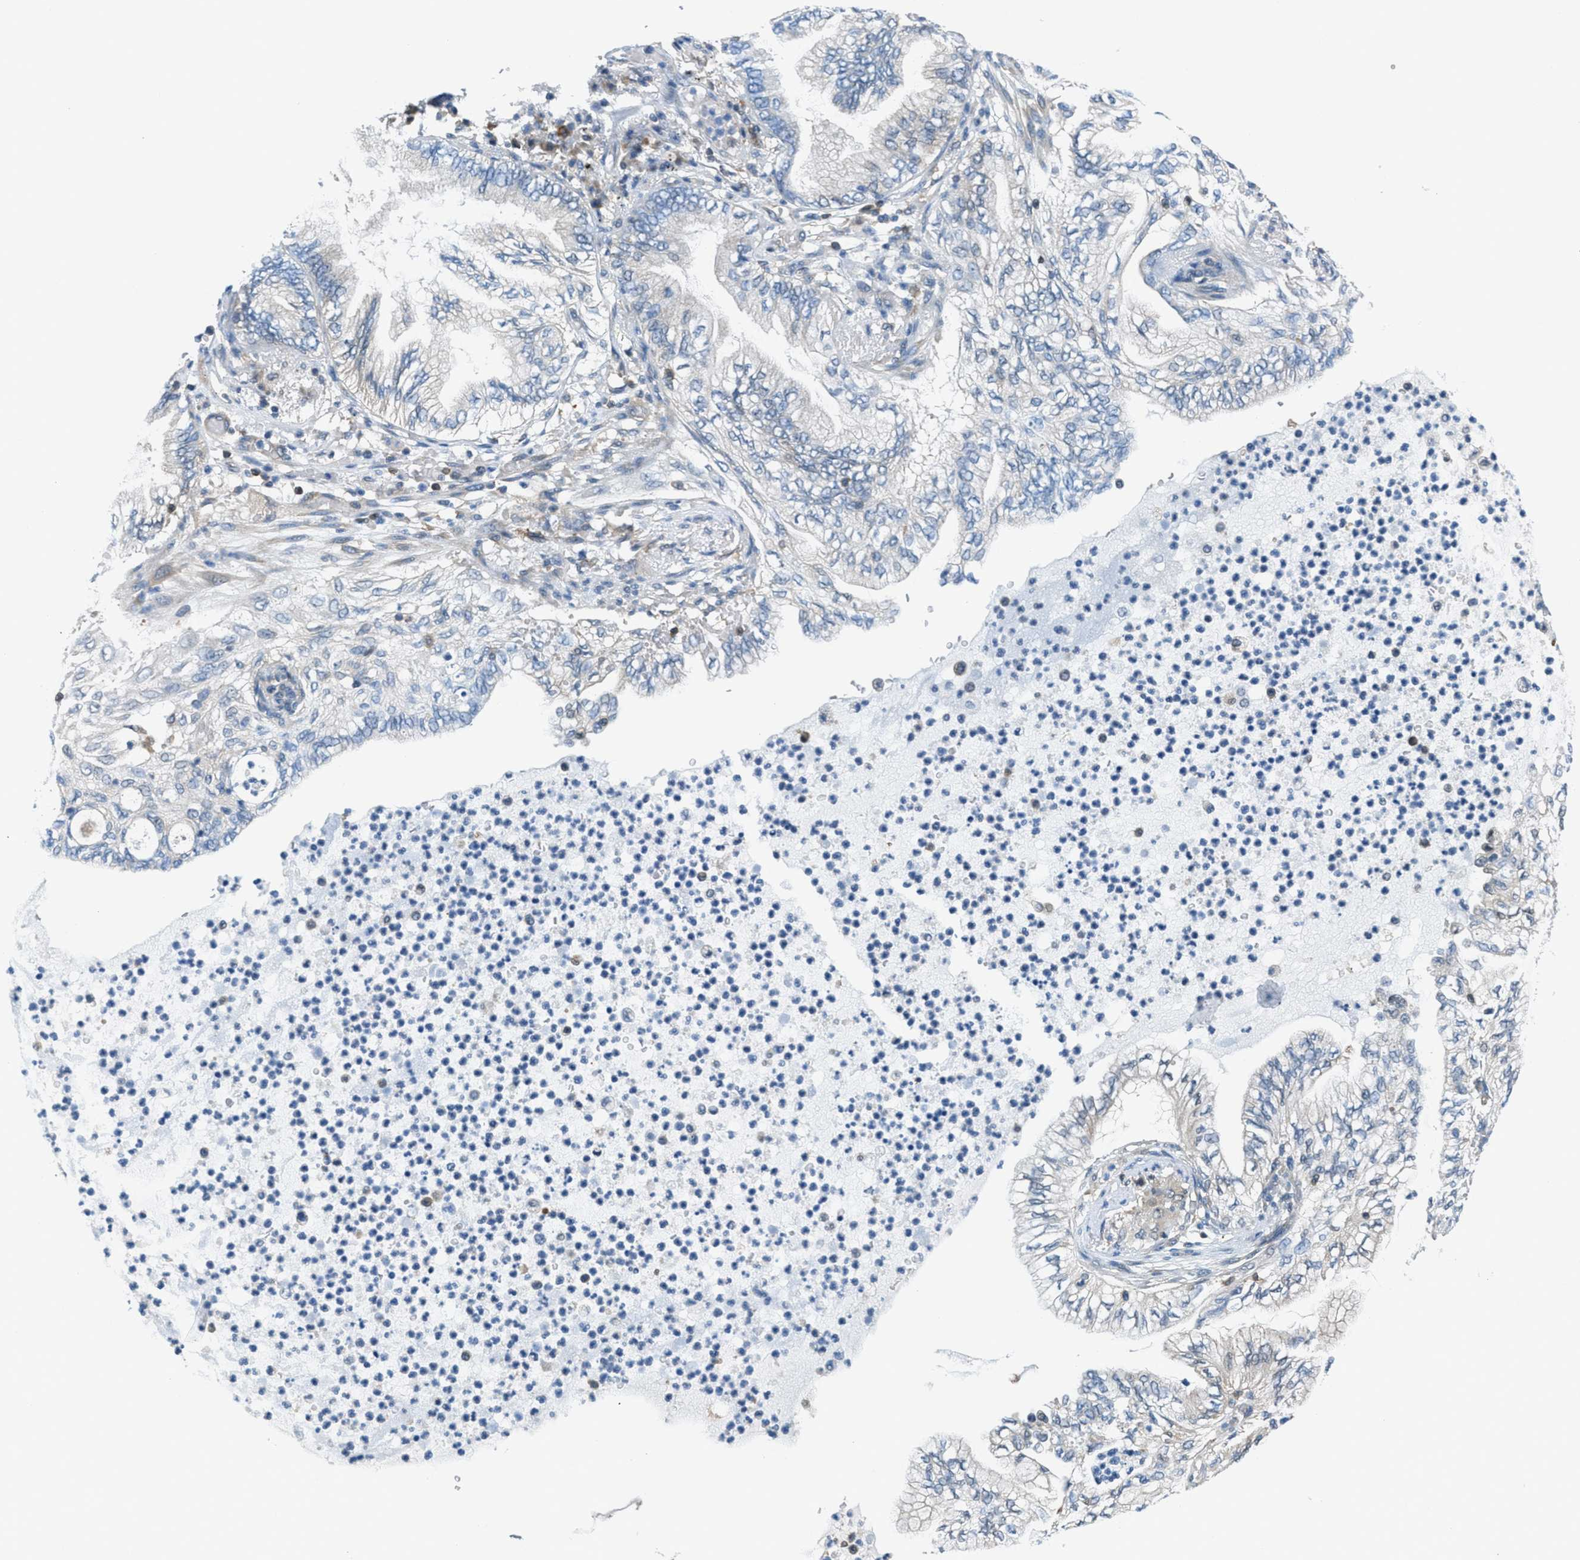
{"staining": {"intensity": "negative", "quantity": "none", "location": "none"}, "tissue": "lung cancer", "cell_type": "Tumor cells", "image_type": "cancer", "snomed": [{"axis": "morphology", "description": "Normal tissue, NOS"}, {"axis": "morphology", "description": "Adenocarcinoma, NOS"}, {"axis": "topography", "description": "Bronchus"}, {"axis": "topography", "description": "Lung"}], "caption": "An immunohistochemistry (IHC) image of adenocarcinoma (lung) is shown. There is no staining in tumor cells of adenocarcinoma (lung). The staining was performed using DAB to visualize the protein expression in brown, while the nuclei were stained in blue with hematoxylin (Magnification: 20x).", "gene": "PIP5K1C", "patient": {"sex": "female", "age": 70}}